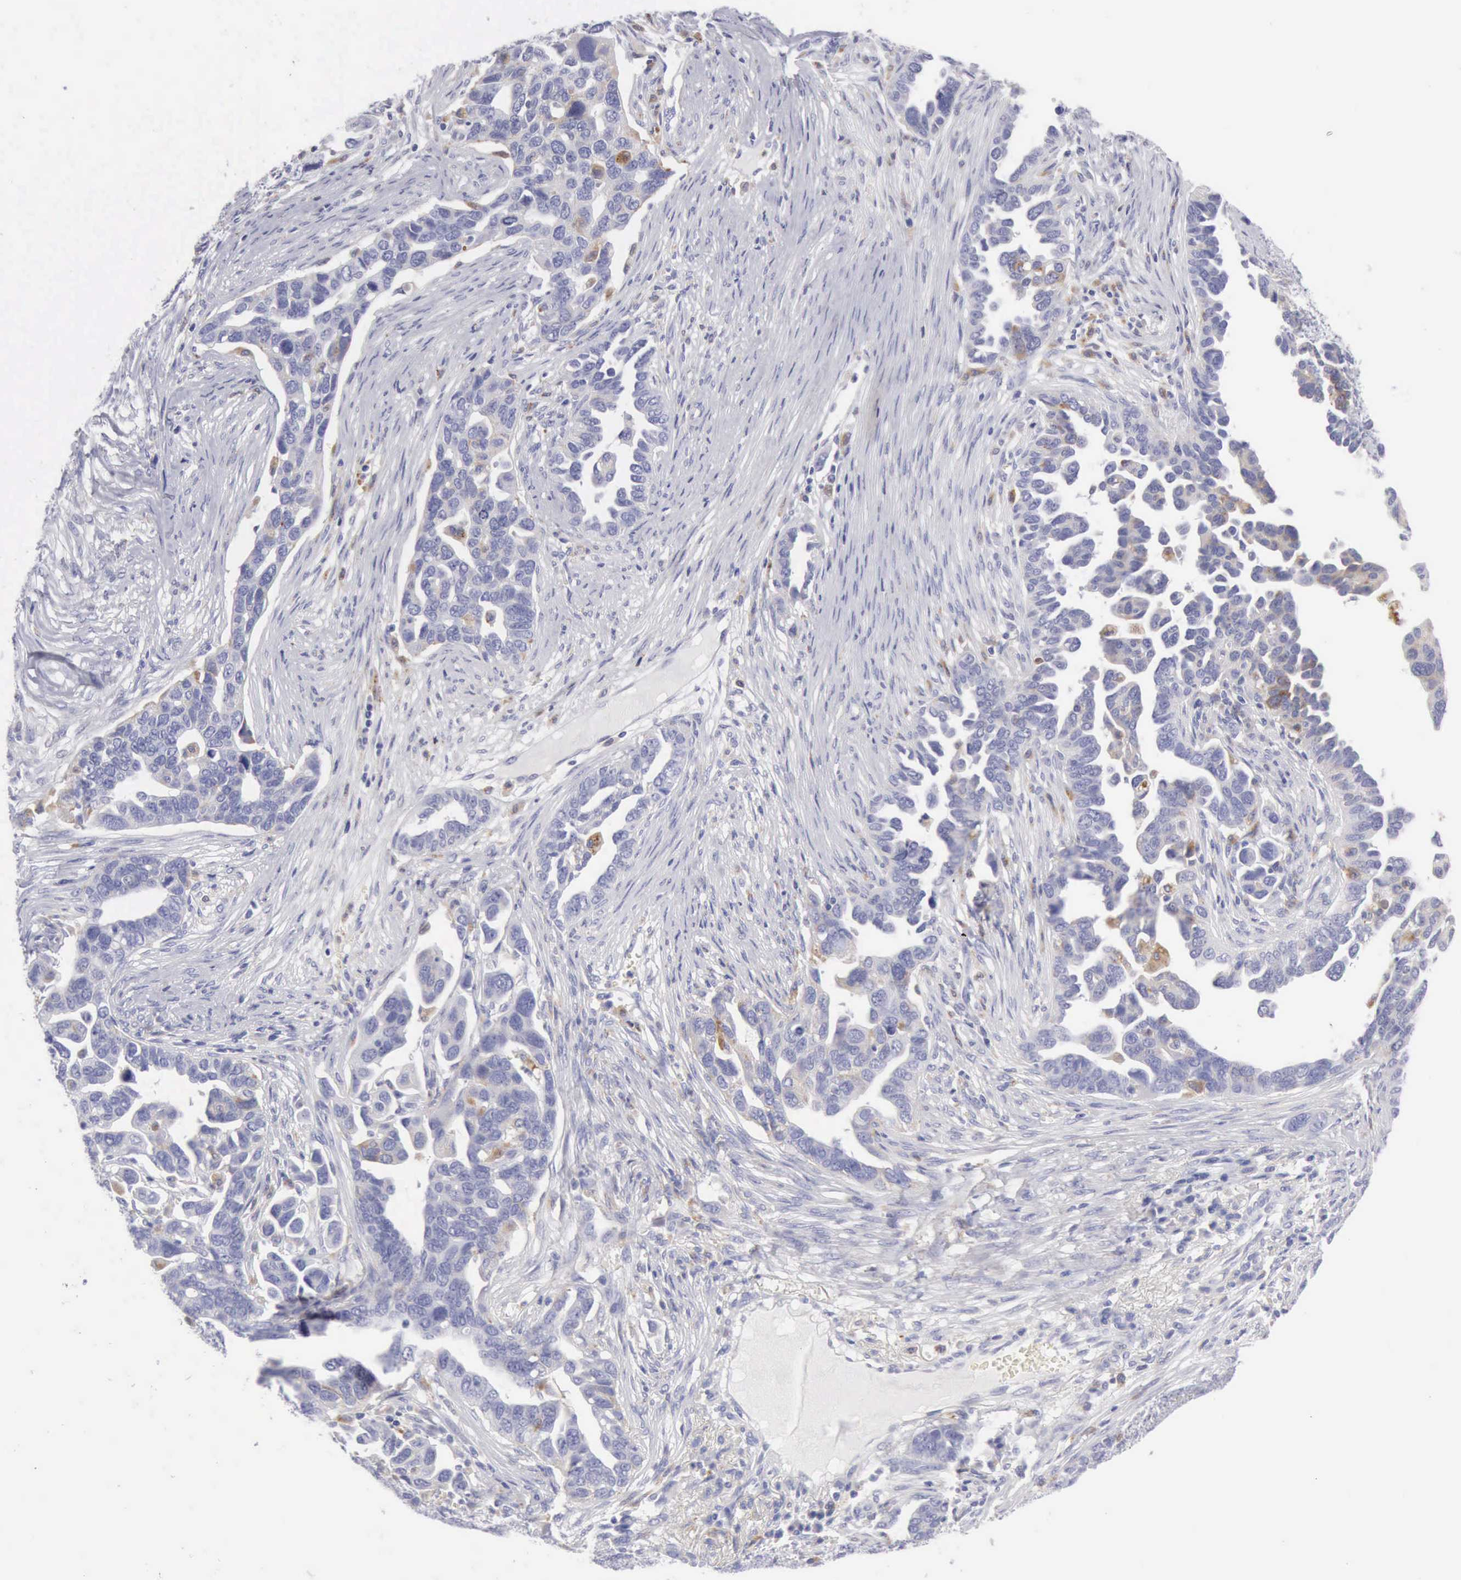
{"staining": {"intensity": "negative", "quantity": "none", "location": "none"}, "tissue": "ovarian cancer", "cell_type": "Tumor cells", "image_type": "cancer", "snomed": [{"axis": "morphology", "description": "Cystadenocarcinoma, serous, NOS"}, {"axis": "topography", "description": "Ovary"}], "caption": "High power microscopy photomicrograph of an IHC photomicrograph of ovarian serous cystadenocarcinoma, revealing no significant staining in tumor cells.", "gene": "CTSS", "patient": {"sex": "female", "age": 54}}